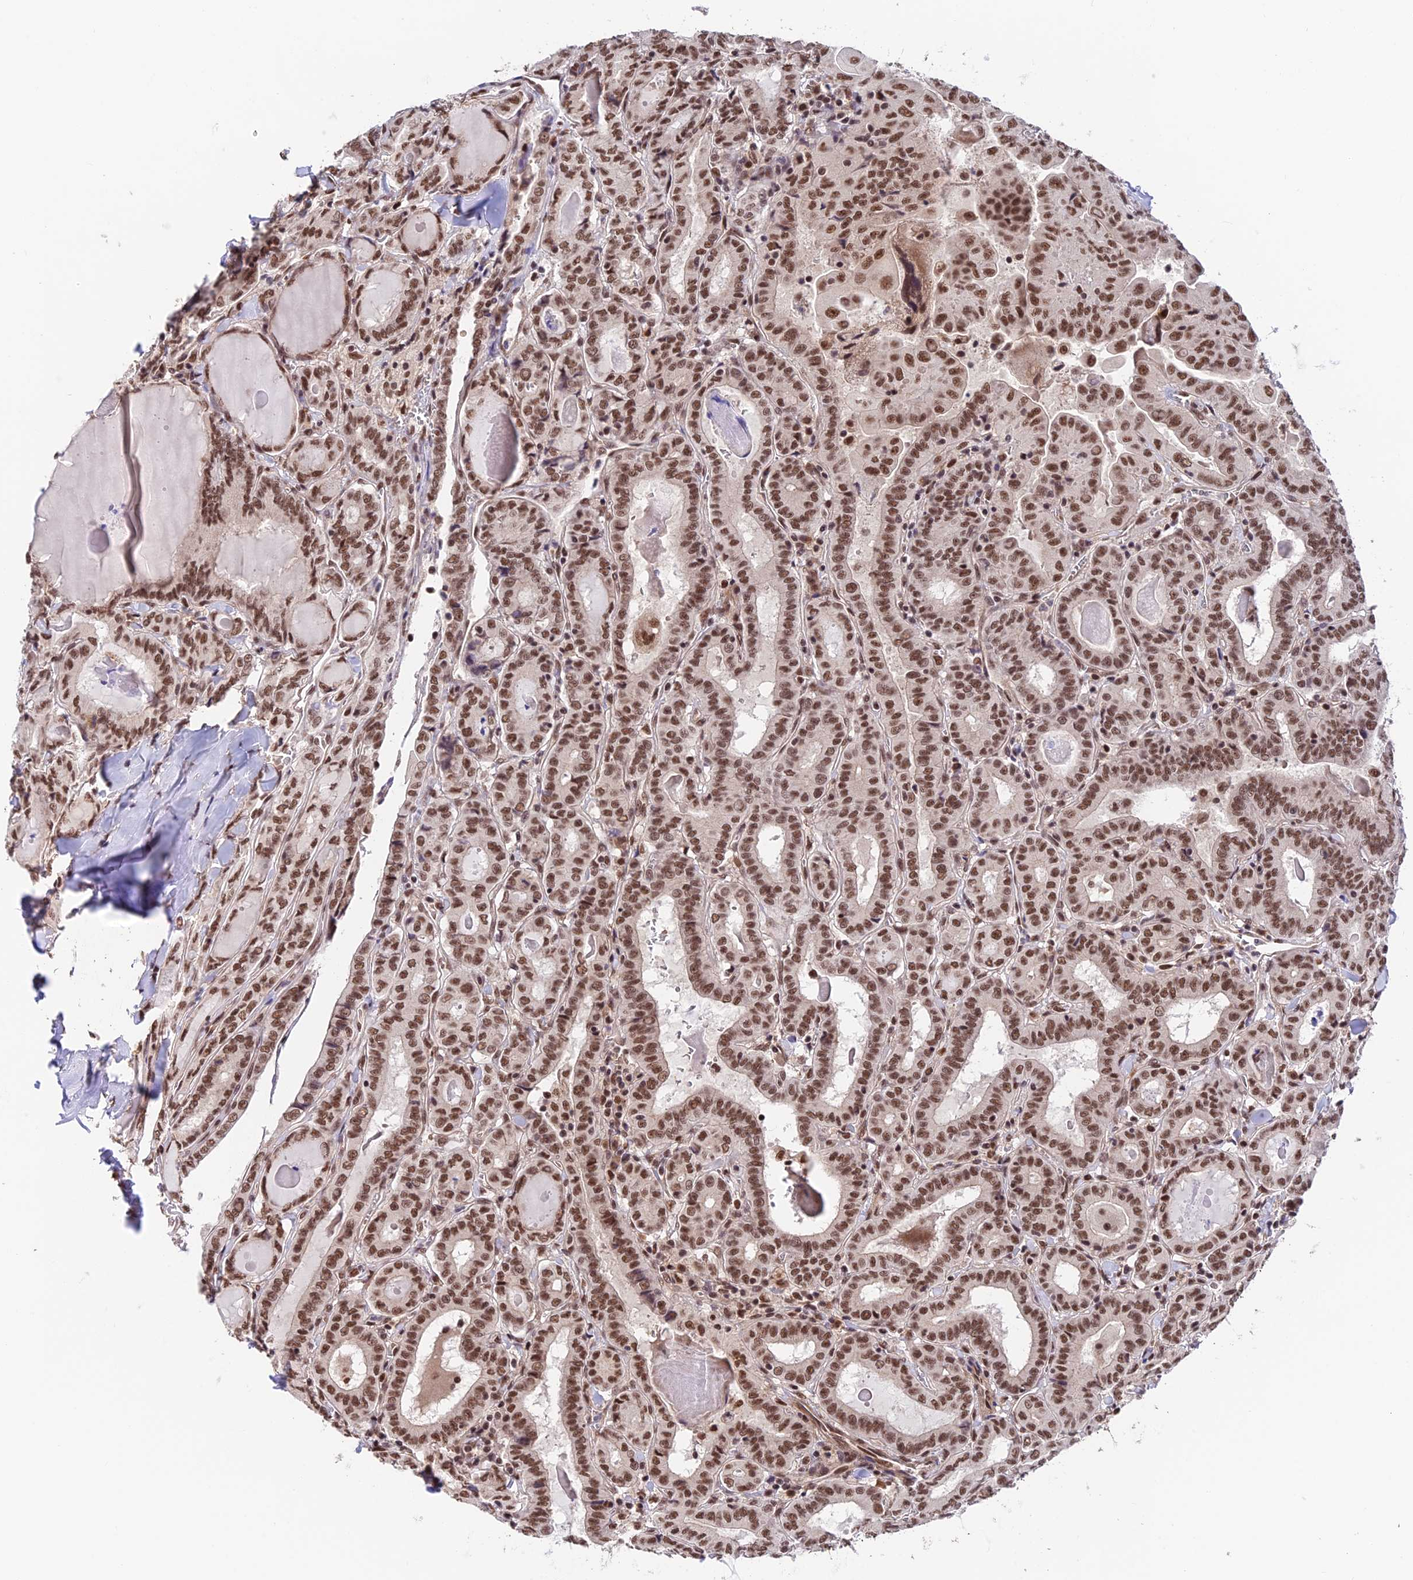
{"staining": {"intensity": "moderate", "quantity": ">75%", "location": "nuclear"}, "tissue": "thyroid cancer", "cell_type": "Tumor cells", "image_type": "cancer", "snomed": [{"axis": "morphology", "description": "Papillary adenocarcinoma, NOS"}, {"axis": "topography", "description": "Thyroid gland"}], "caption": "The histopathology image exhibits staining of papillary adenocarcinoma (thyroid), revealing moderate nuclear protein positivity (brown color) within tumor cells.", "gene": "RBM42", "patient": {"sex": "female", "age": 72}}